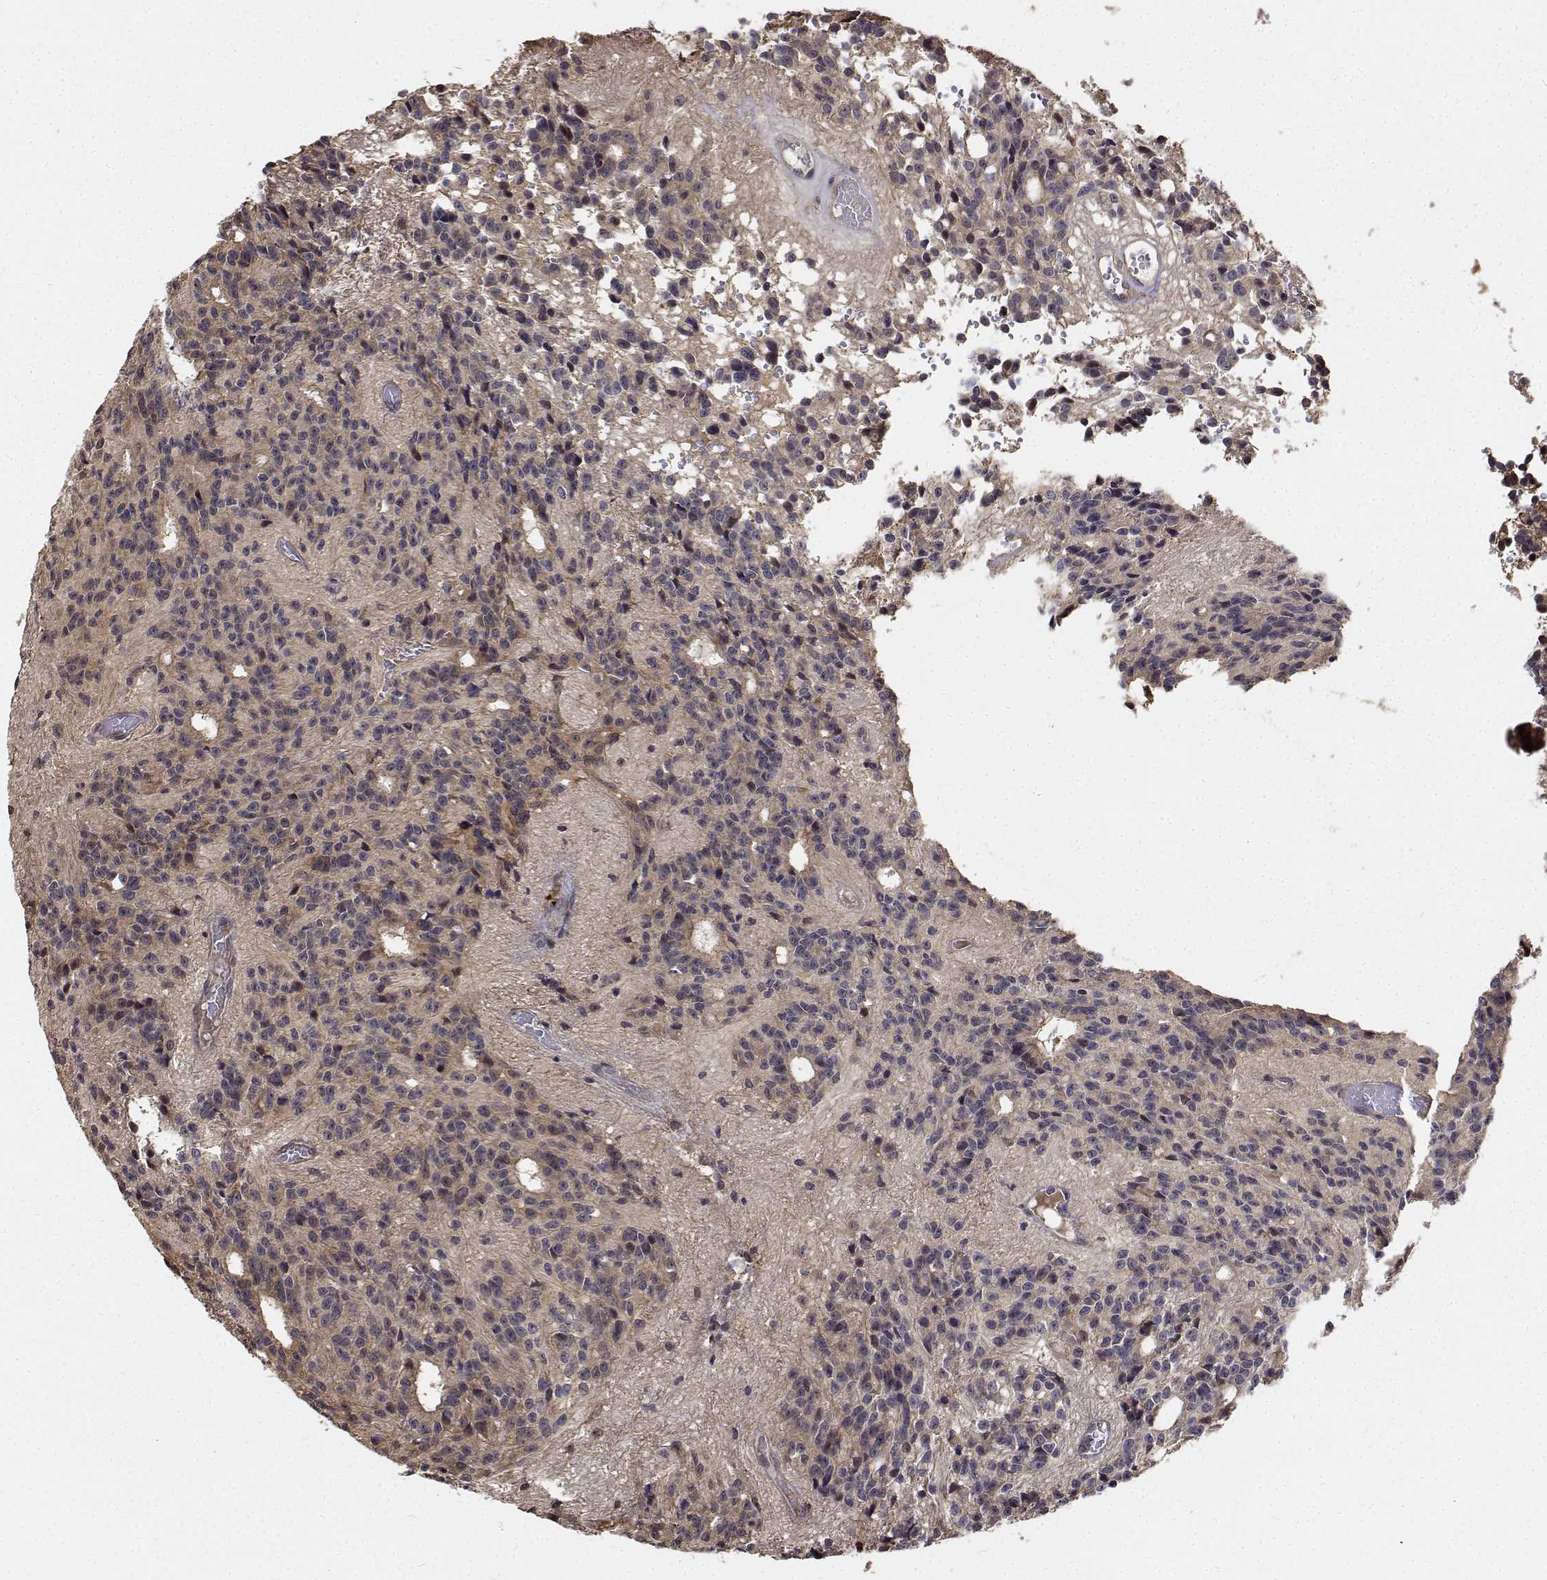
{"staining": {"intensity": "negative", "quantity": "none", "location": "none"}, "tissue": "glioma", "cell_type": "Tumor cells", "image_type": "cancer", "snomed": [{"axis": "morphology", "description": "Glioma, malignant, Low grade"}, {"axis": "topography", "description": "Brain"}], "caption": "The histopathology image demonstrates no staining of tumor cells in malignant glioma (low-grade).", "gene": "PCID2", "patient": {"sex": "male", "age": 31}}